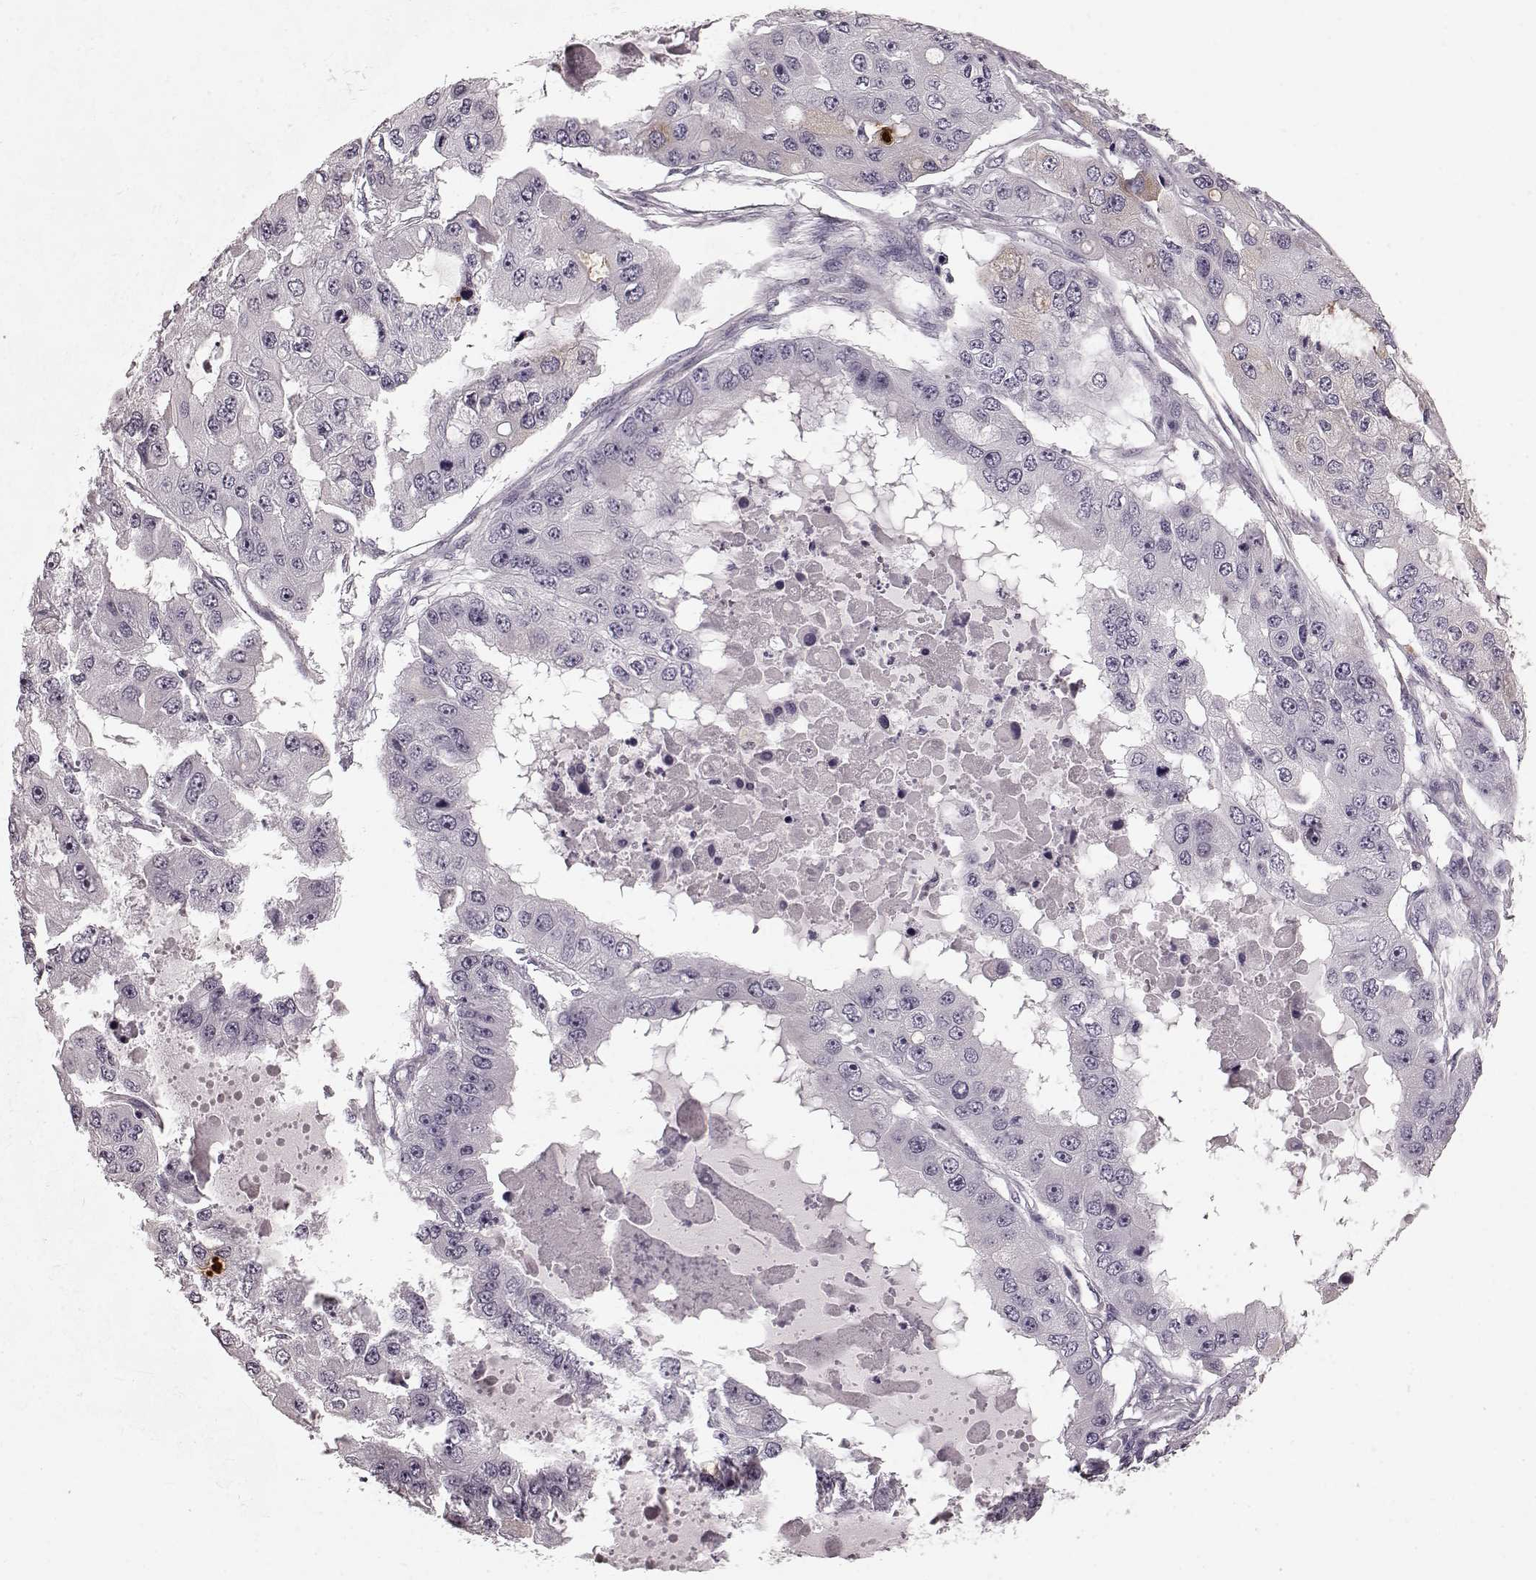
{"staining": {"intensity": "negative", "quantity": "none", "location": "none"}, "tissue": "ovarian cancer", "cell_type": "Tumor cells", "image_type": "cancer", "snomed": [{"axis": "morphology", "description": "Cystadenocarcinoma, serous, NOS"}, {"axis": "topography", "description": "Ovary"}], "caption": "Tumor cells are negative for protein expression in human serous cystadenocarcinoma (ovarian).", "gene": "CST7", "patient": {"sex": "female", "age": 56}}